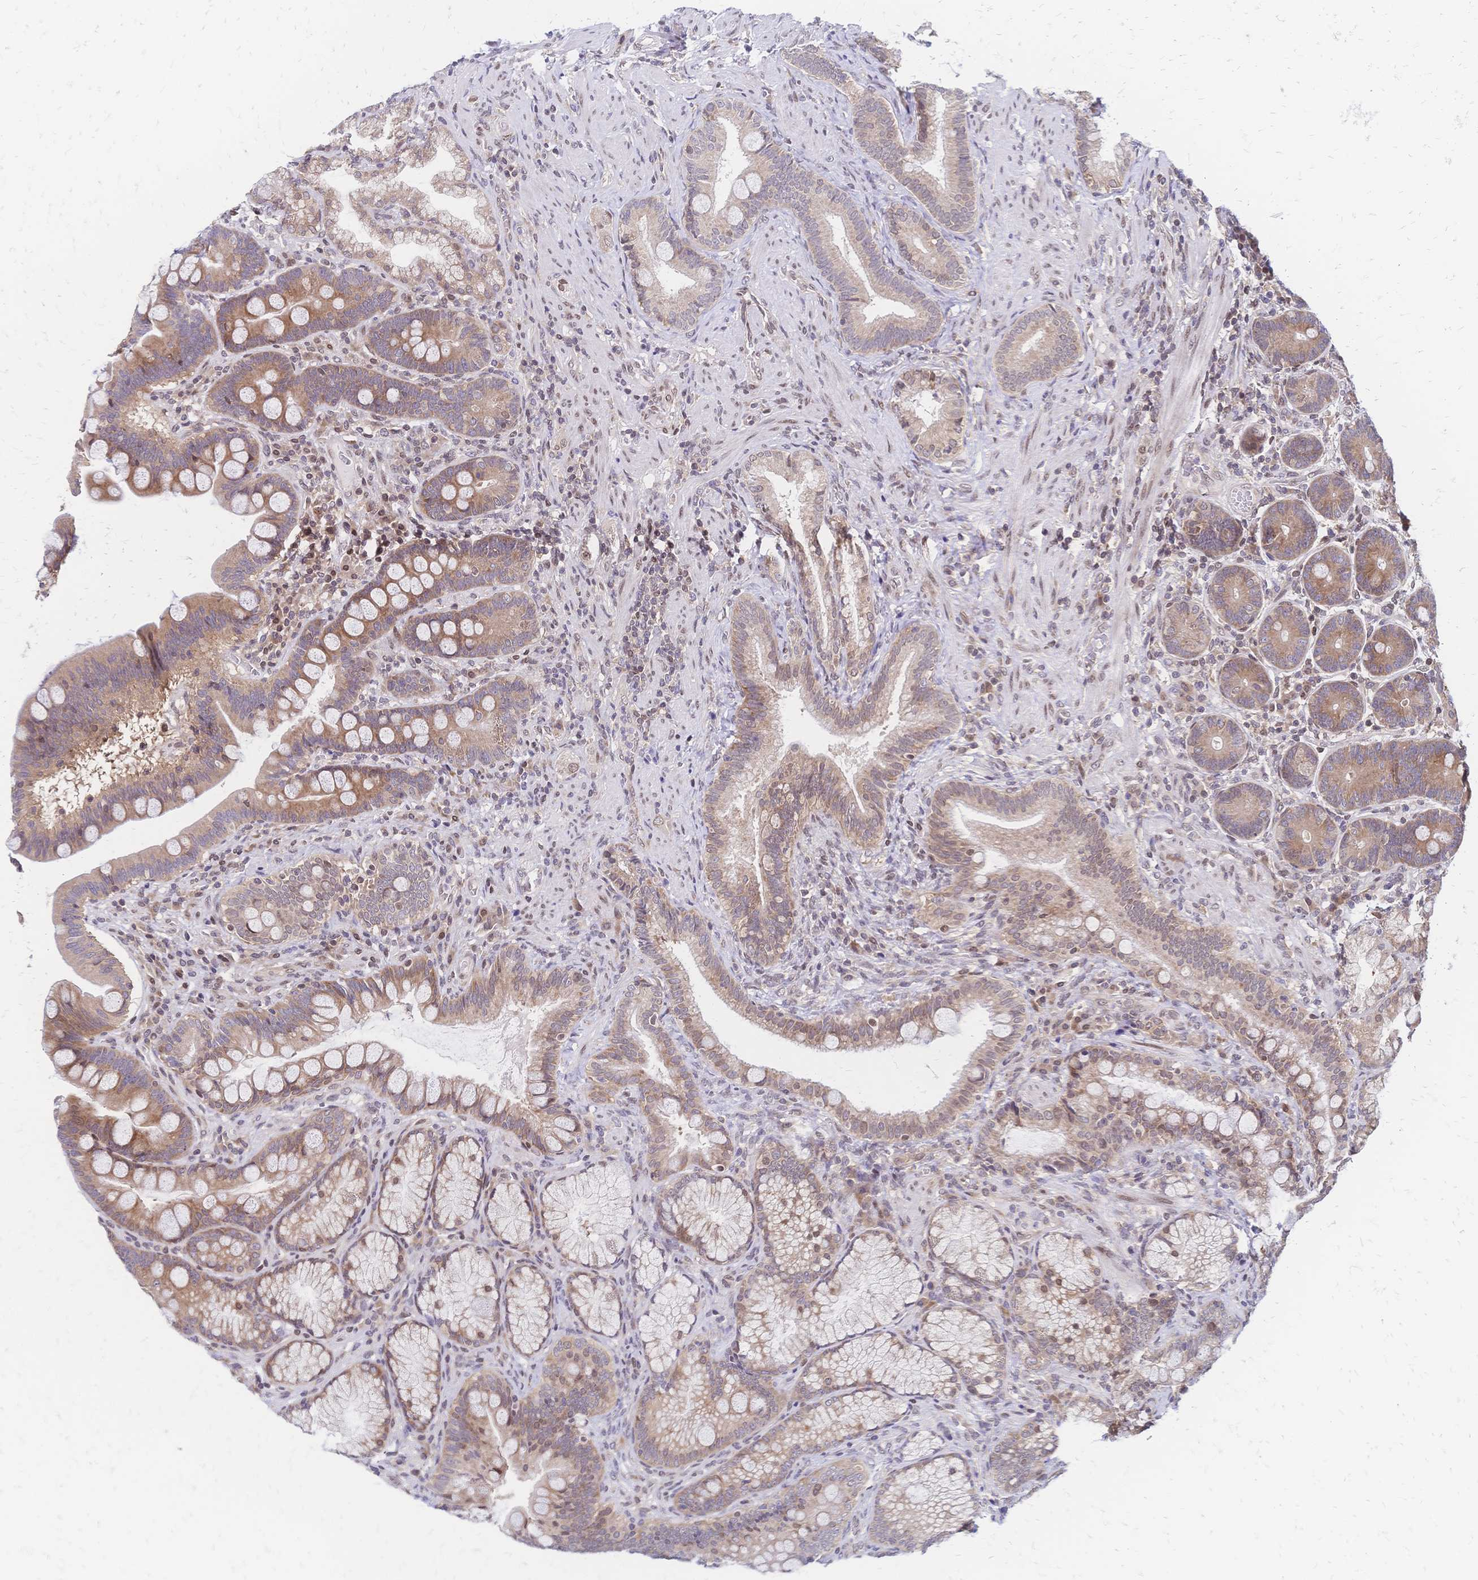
{"staining": {"intensity": "moderate", "quantity": "25%-75%", "location": "cytoplasmic/membranous"}, "tissue": "duodenum", "cell_type": "Glandular cells", "image_type": "normal", "snomed": [{"axis": "morphology", "description": "Normal tissue, NOS"}, {"axis": "topography", "description": "Pancreas"}, {"axis": "topography", "description": "Duodenum"}], "caption": "Immunohistochemical staining of benign duodenum shows moderate cytoplasmic/membranous protein staining in about 25%-75% of glandular cells.", "gene": "CBX7", "patient": {"sex": "male", "age": 59}}